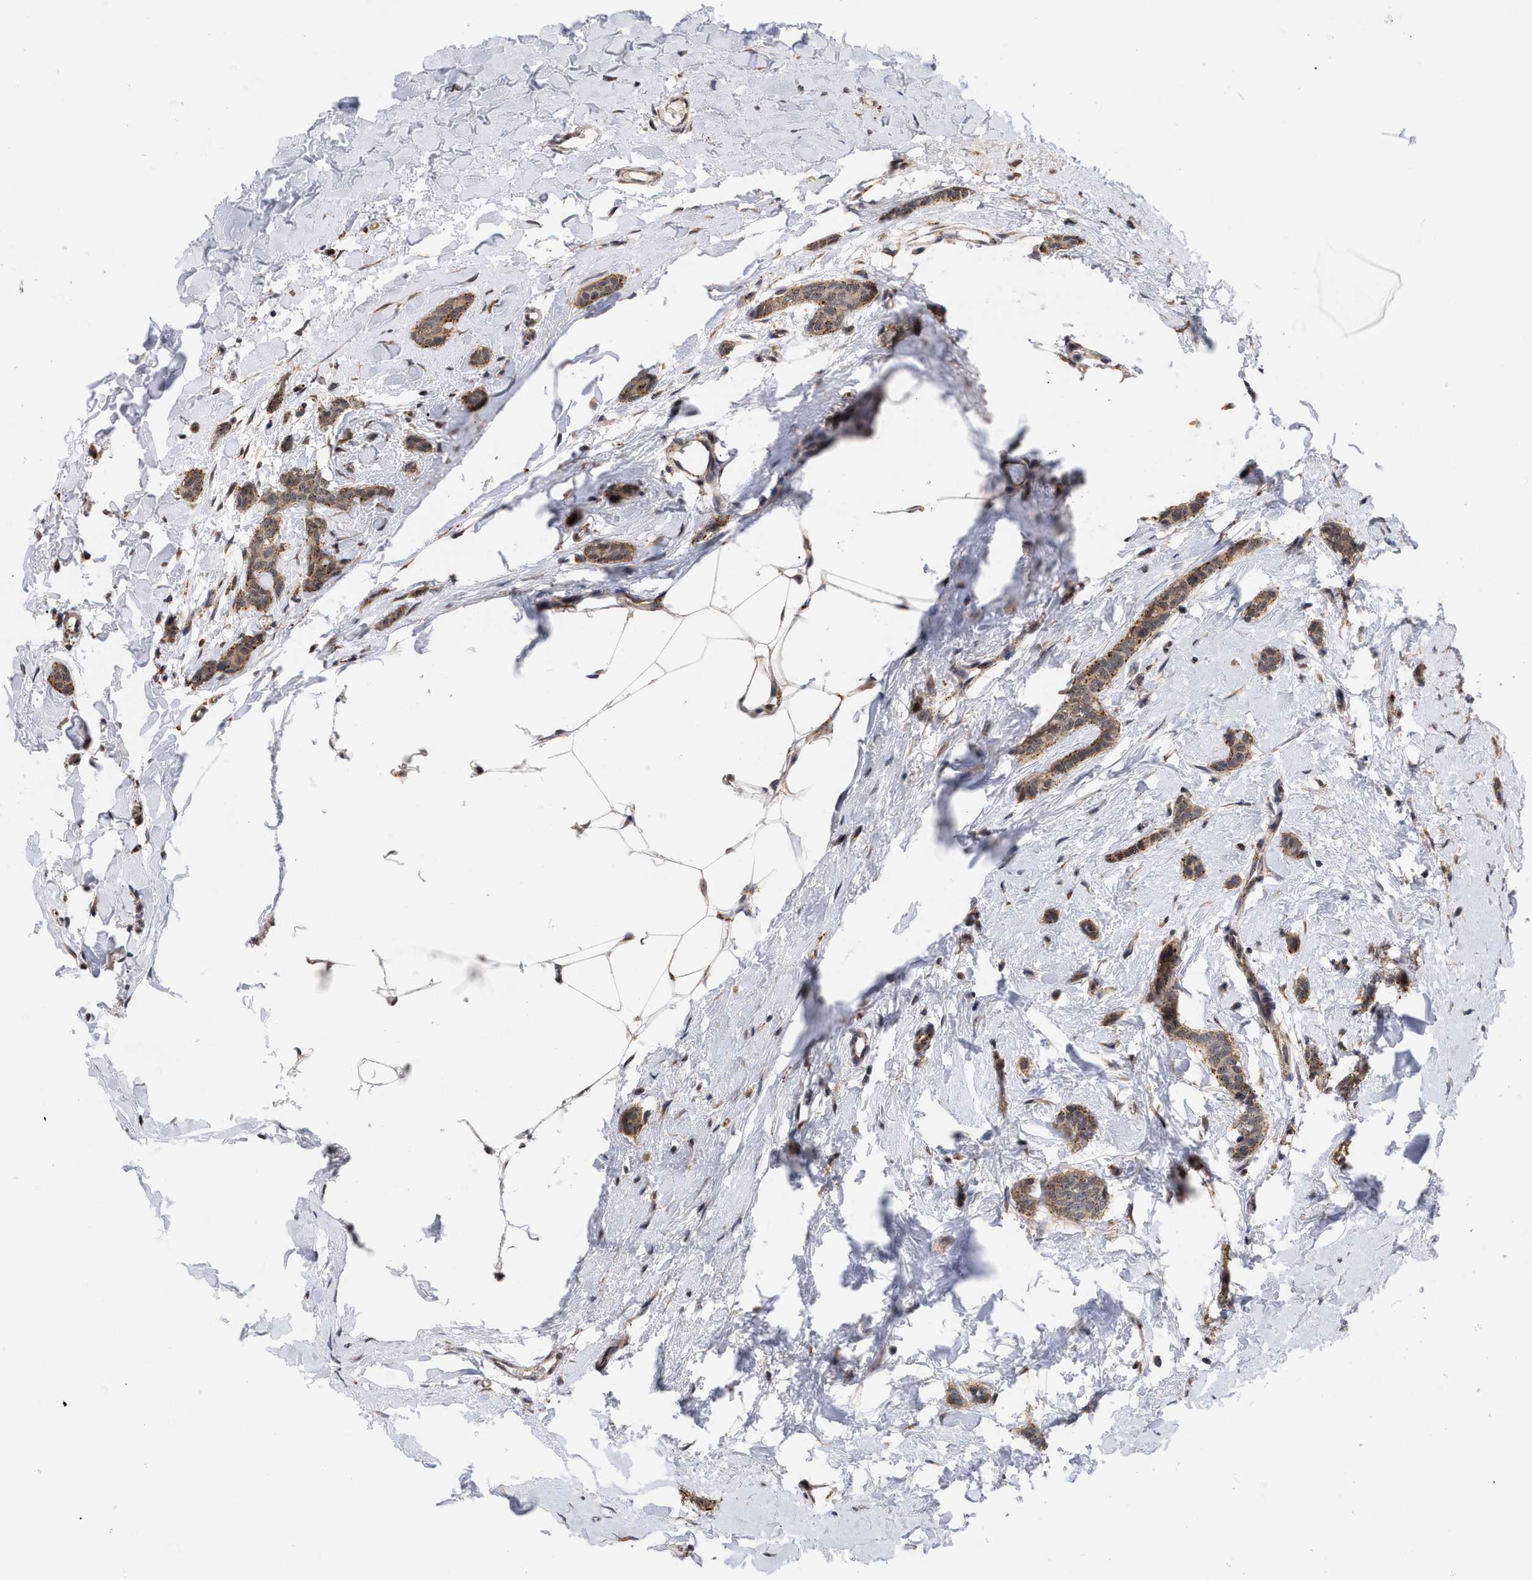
{"staining": {"intensity": "moderate", "quantity": ">75%", "location": "cytoplasmic/membranous"}, "tissue": "breast cancer", "cell_type": "Tumor cells", "image_type": "cancer", "snomed": [{"axis": "morphology", "description": "Lobular carcinoma"}, {"axis": "topography", "description": "Skin"}, {"axis": "topography", "description": "Breast"}], "caption": "The image displays immunohistochemical staining of breast cancer. There is moderate cytoplasmic/membranous staining is identified in approximately >75% of tumor cells.", "gene": "UPF1", "patient": {"sex": "female", "age": 46}}